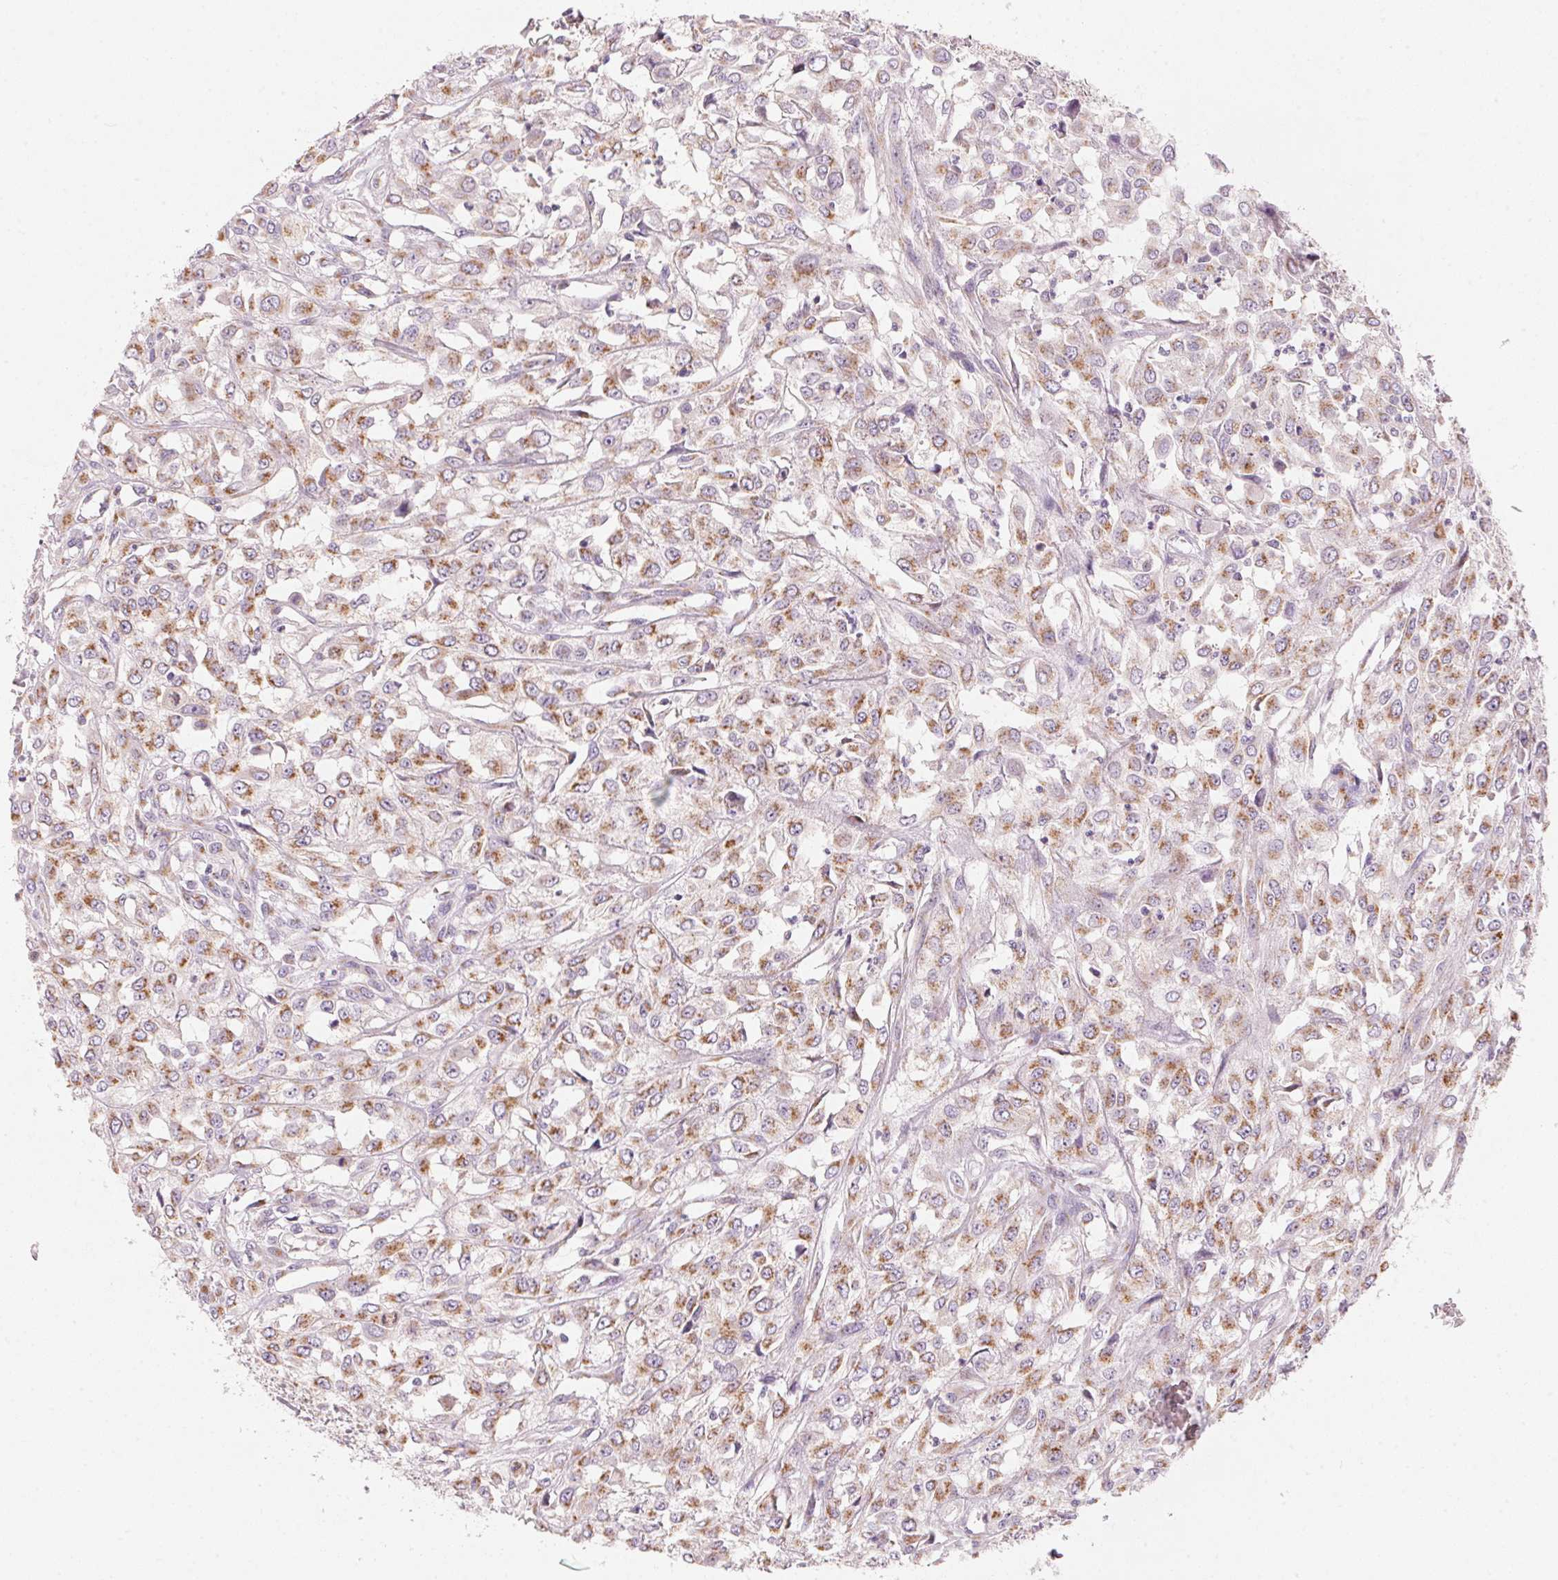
{"staining": {"intensity": "moderate", "quantity": "25%-75%", "location": "cytoplasmic/membranous"}, "tissue": "urothelial cancer", "cell_type": "Tumor cells", "image_type": "cancer", "snomed": [{"axis": "morphology", "description": "Urothelial carcinoma, High grade"}, {"axis": "topography", "description": "Urinary bladder"}], "caption": "Tumor cells reveal moderate cytoplasmic/membranous positivity in about 25%-75% of cells in urothelial cancer.", "gene": "DRAM2", "patient": {"sex": "male", "age": 67}}